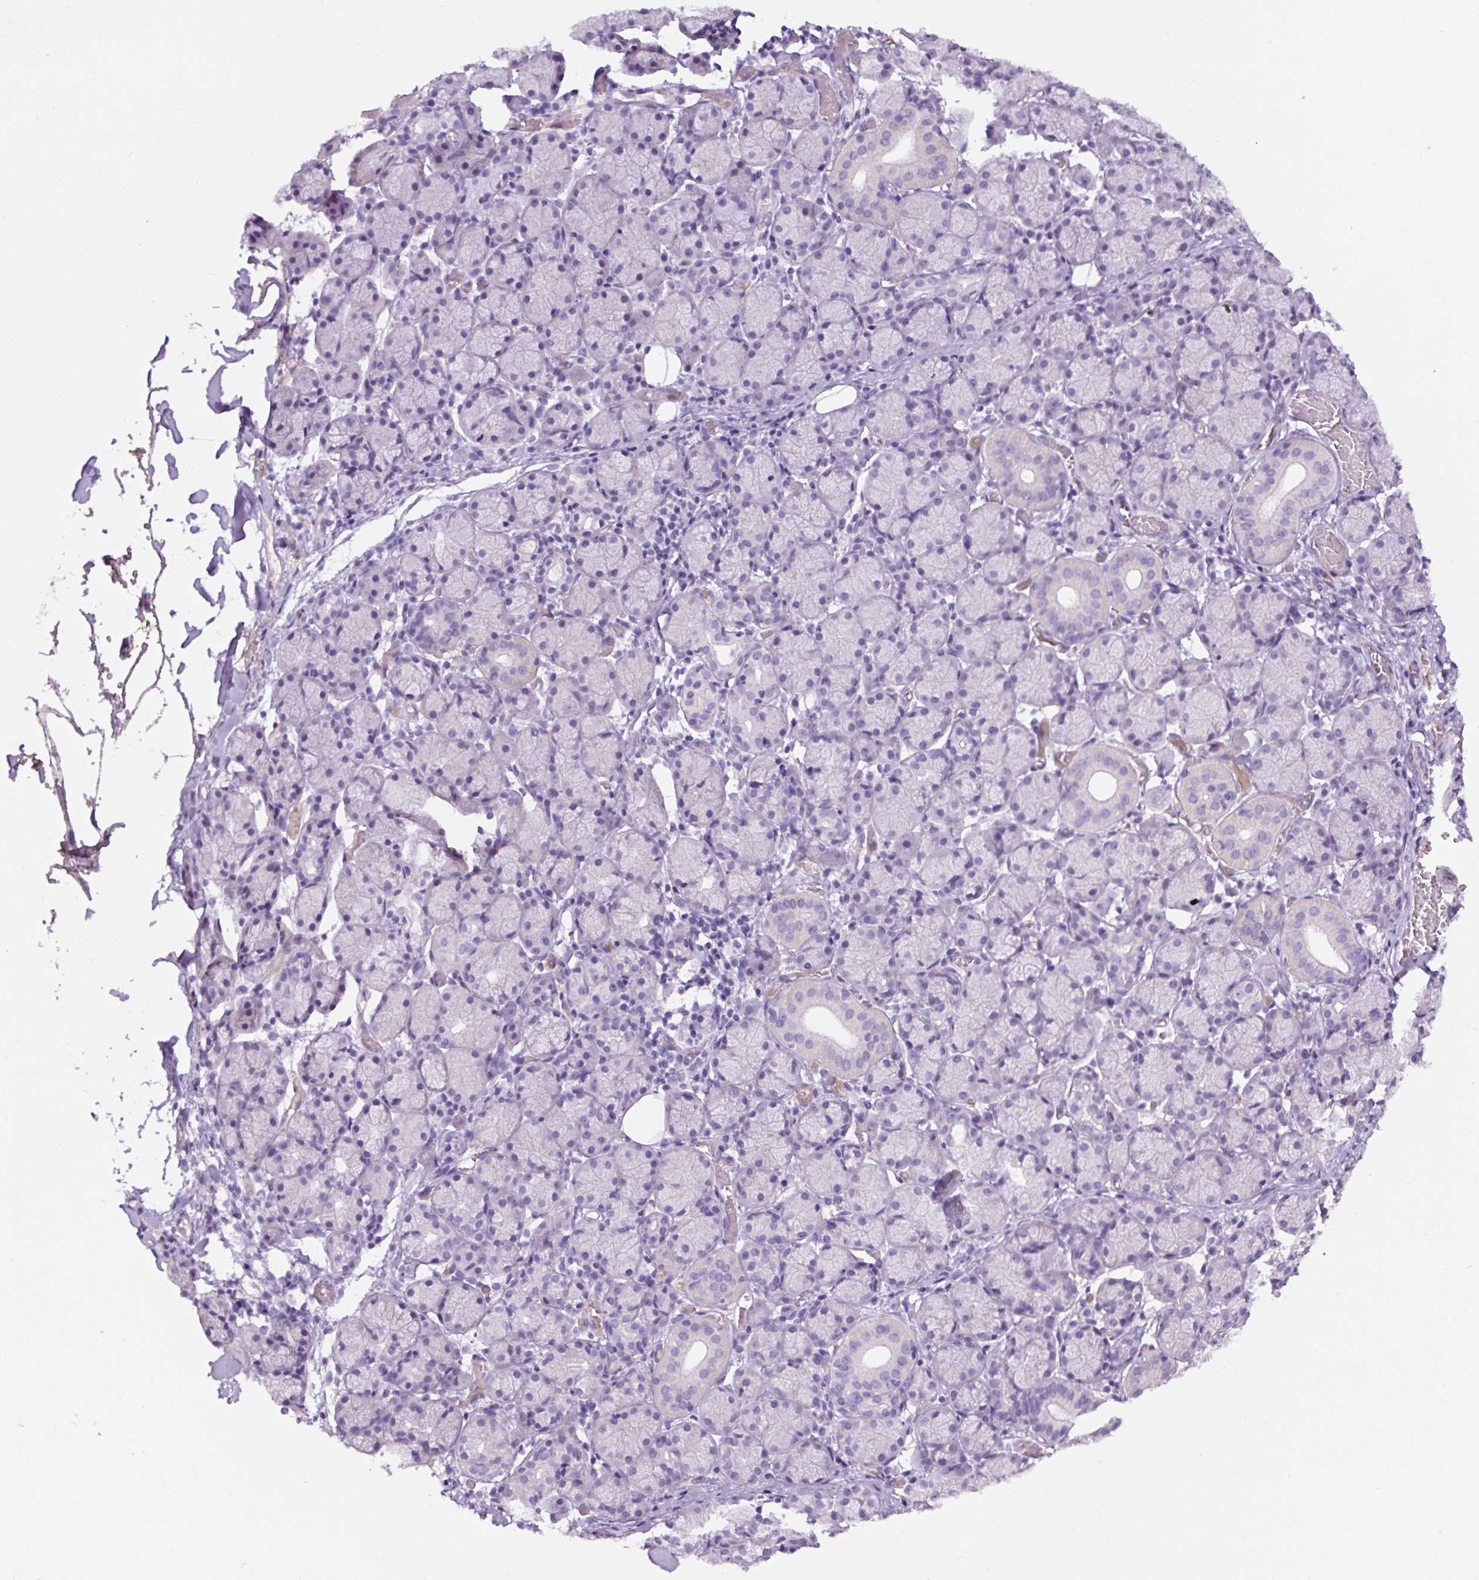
{"staining": {"intensity": "negative", "quantity": "none", "location": "none"}, "tissue": "salivary gland", "cell_type": "Glandular cells", "image_type": "normal", "snomed": [{"axis": "morphology", "description": "Normal tissue, NOS"}, {"axis": "topography", "description": "Salivary gland"}], "caption": "DAB immunohistochemical staining of benign human salivary gland shows no significant expression in glandular cells. (DAB IHC, high magnification).", "gene": "OR14A2", "patient": {"sex": "female", "age": 24}}